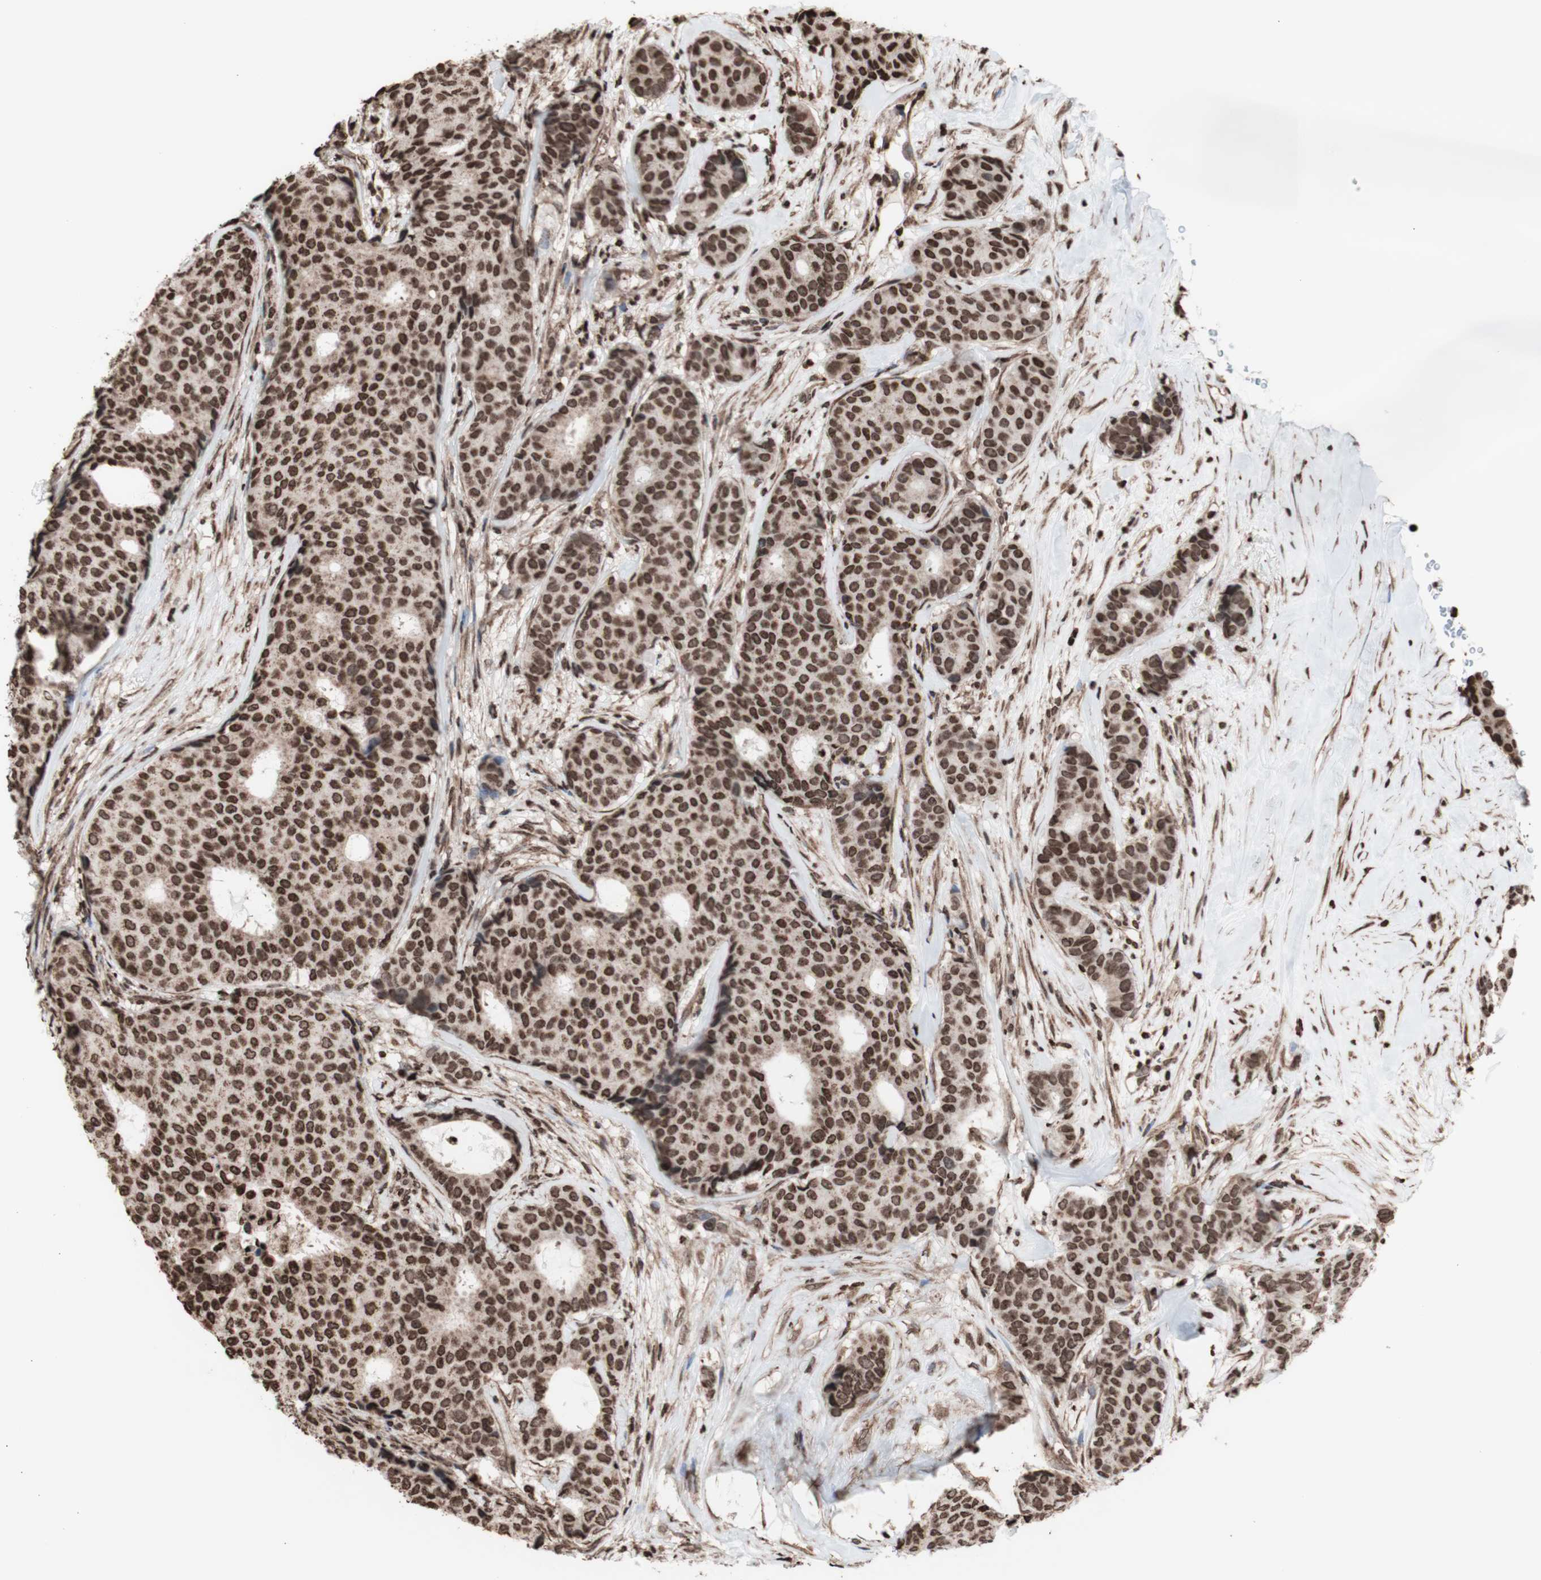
{"staining": {"intensity": "moderate", "quantity": ">75%", "location": "nuclear"}, "tissue": "breast cancer", "cell_type": "Tumor cells", "image_type": "cancer", "snomed": [{"axis": "morphology", "description": "Duct carcinoma"}, {"axis": "topography", "description": "Breast"}], "caption": "Breast cancer was stained to show a protein in brown. There is medium levels of moderate nuclear positivity in approximately >75% of tumor cells.", "gene": "SNAI2", "patient": {"sex": "female", "age": 75}}